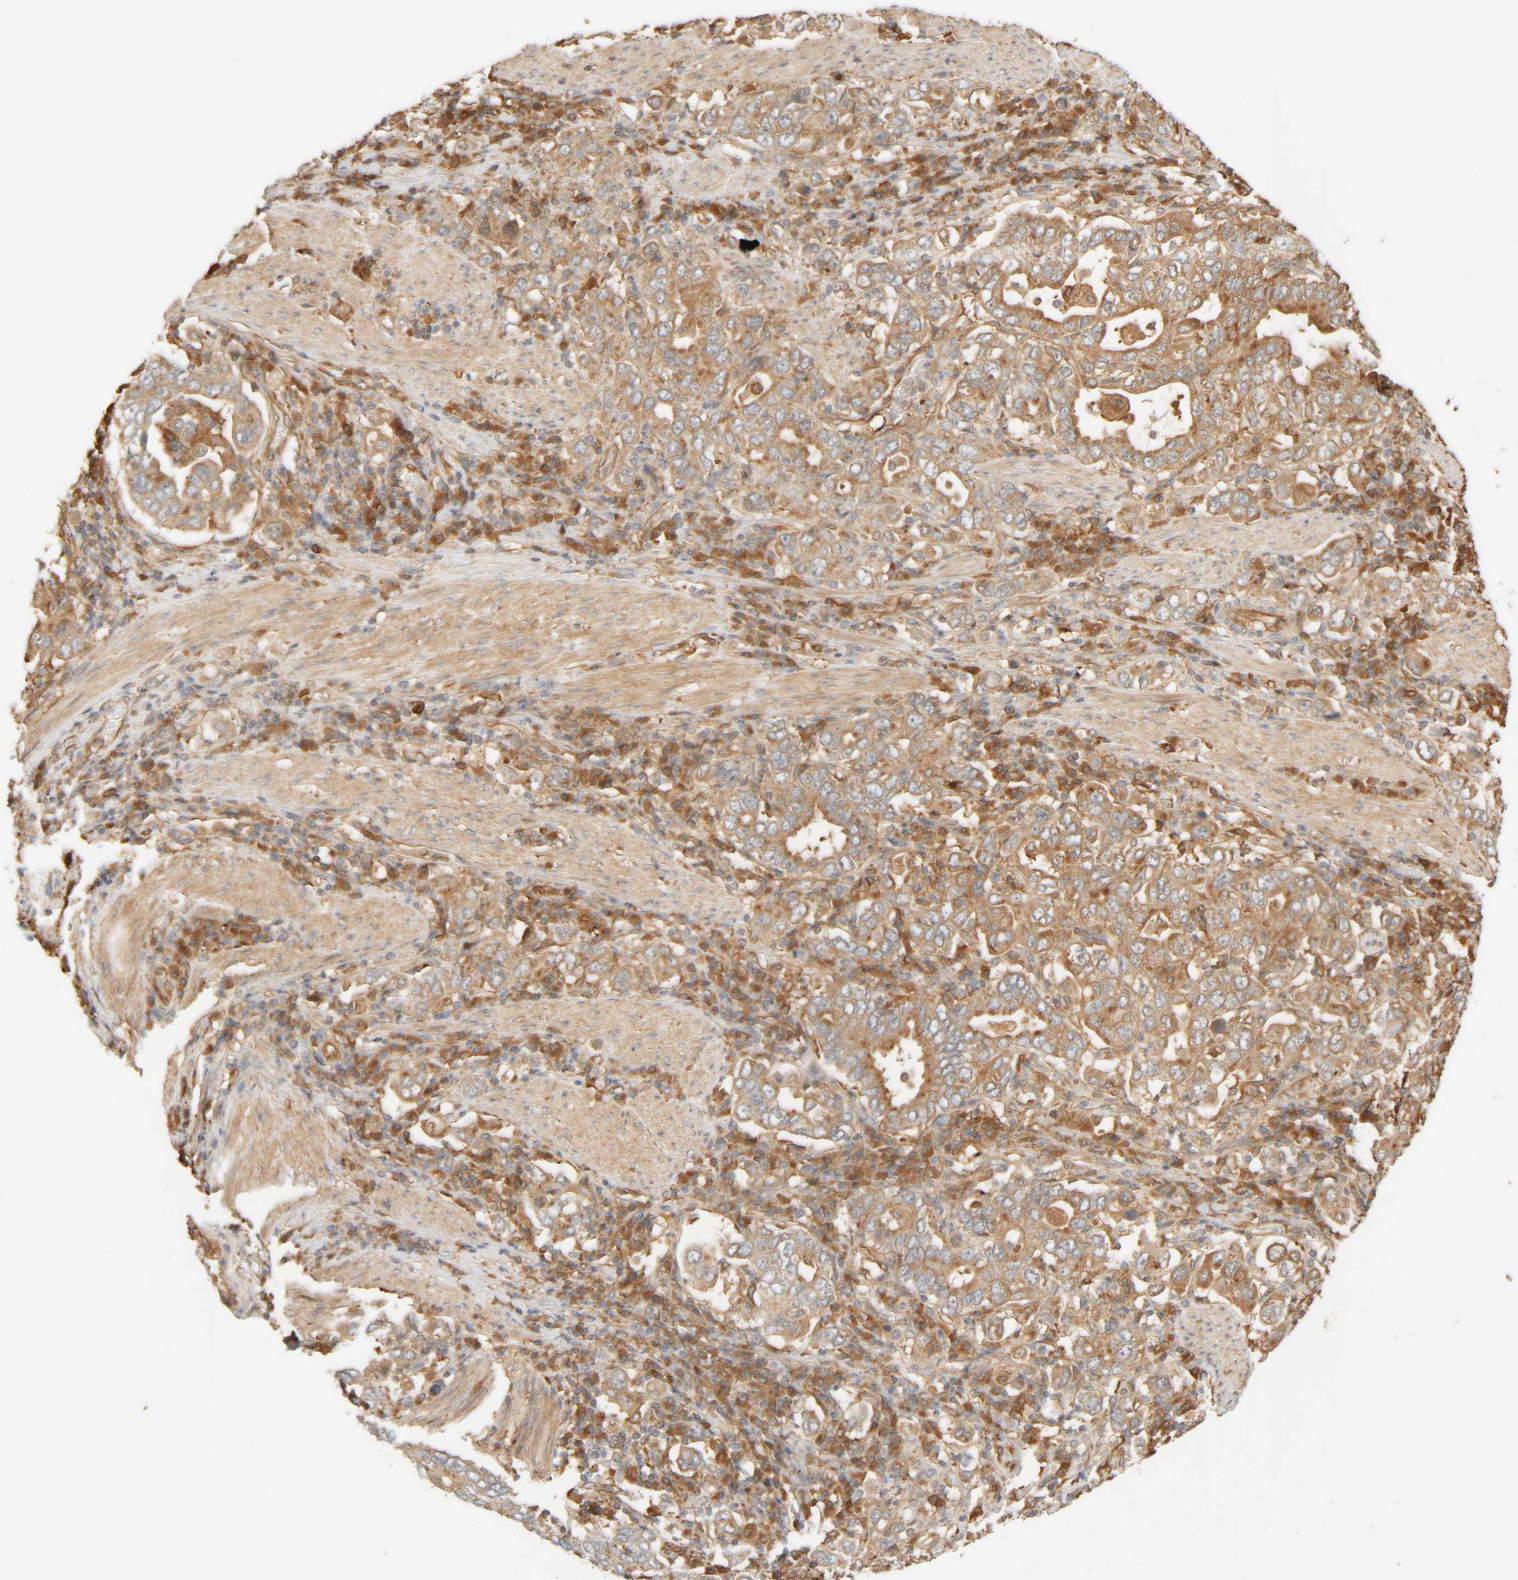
{"staining": {"intensity": "moderate", "quantity": ">75%", "location": "cytoplasmic/membranous"}, "tissue": "stomach cancer", "cell_type": "Tumor cells", "image_type": "cancer", "snomed": [{"axis": "morphology", "description": "Adenocarcinoma, NOS"}, {"axis": "topography", "description": "Stomach, upper"}], "caption": "About >75% of tumor cells in stomach cancer (adenocarcinoma) show moderate cytoplasmic/membranous protein staining as visualized by brown immunohistochemical staining.", "gene": "TMEM192", "patient": {"sex": "male", "age": 62}}